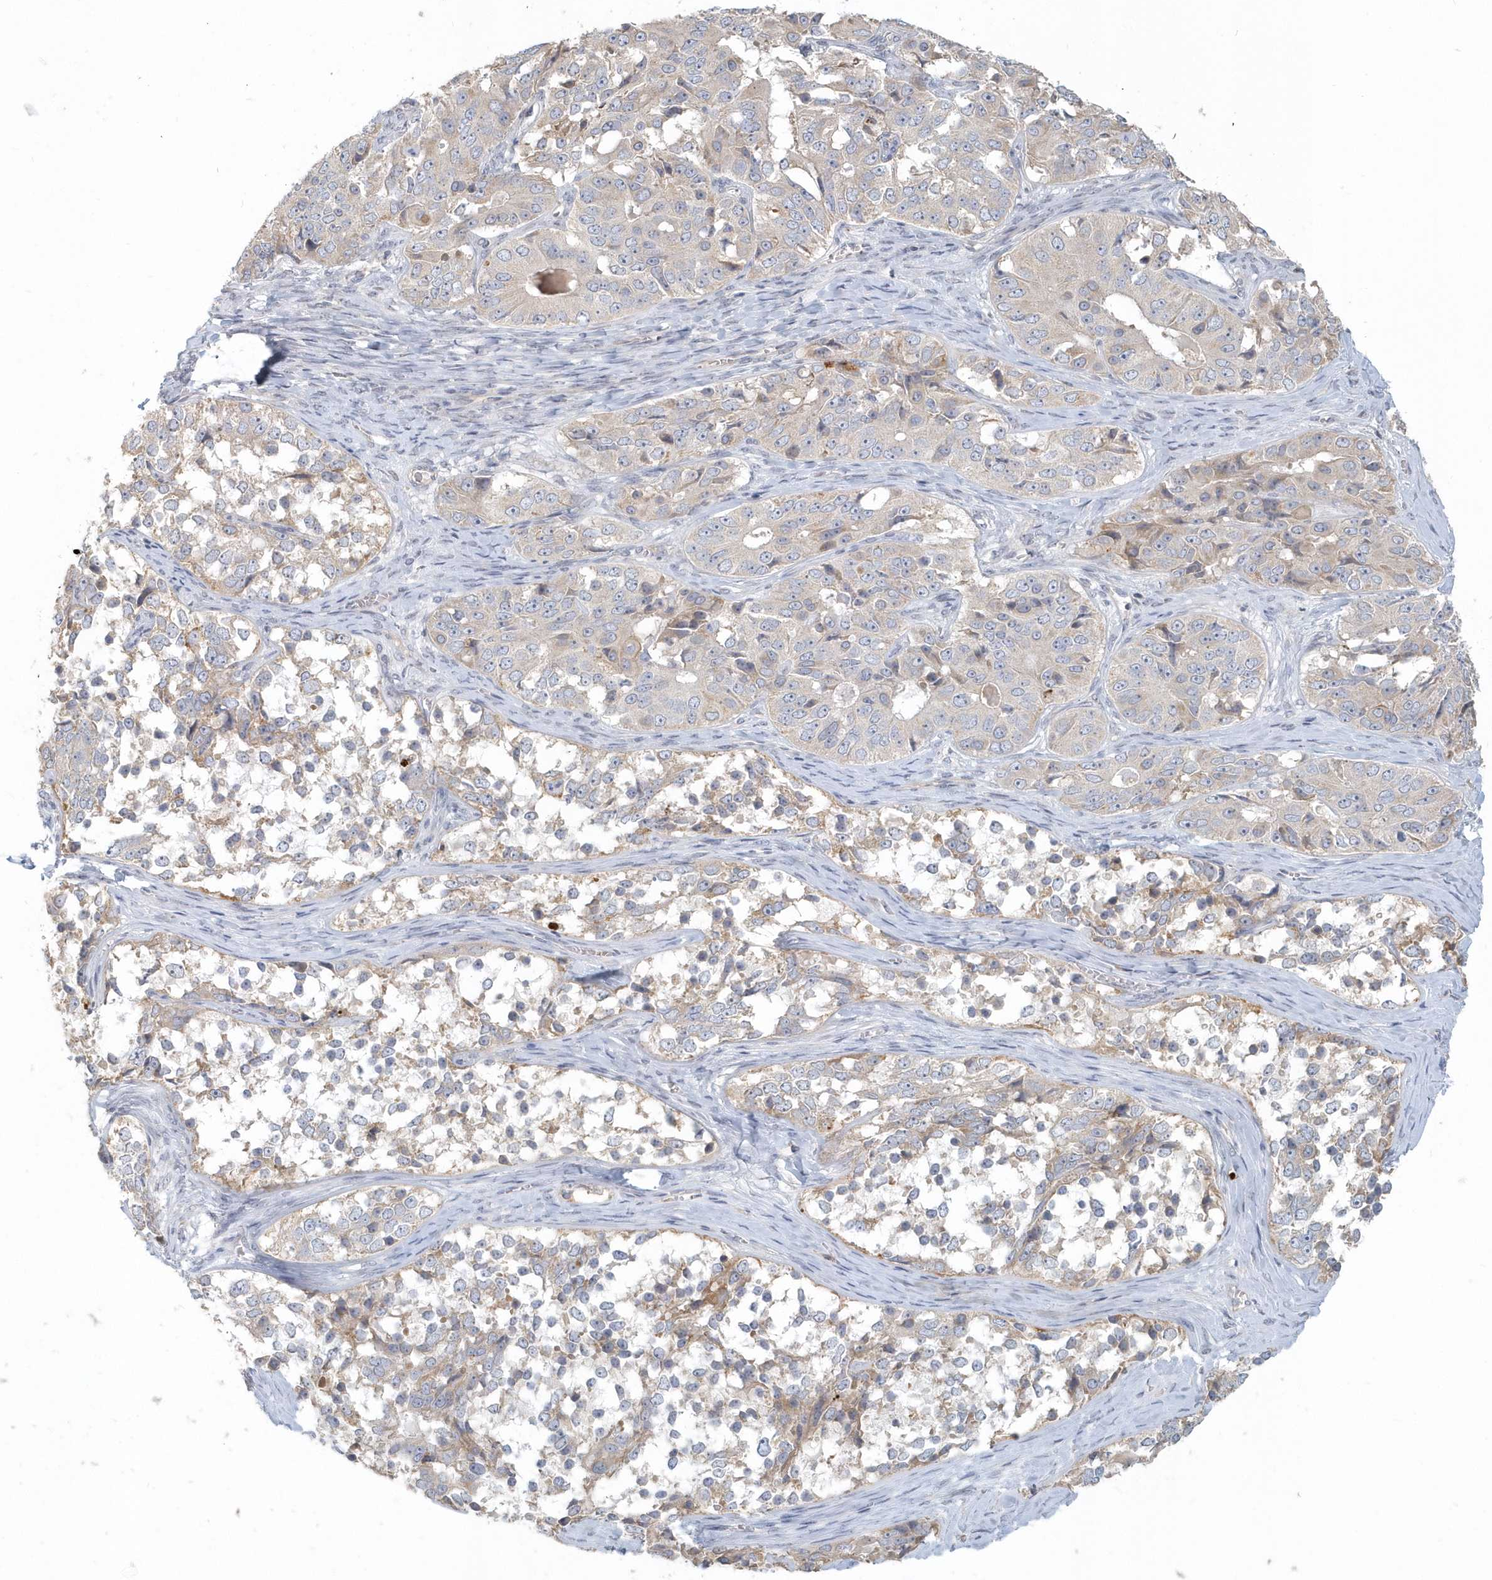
{"staining": {"intensity": "weak", "quantity": "25%-75%", "location": "cytoplasmic/membranous"}, "tissue": "ovarian cancer", "cell_type": "Tumor cells", "image_type": "cancer", "snomed": [{"axis": "morphology", "description": "Carcinoma, endometroid"}, {"axis": "topography", "description": "Ovary"}], "caption": "Tumor cells show low levels of weak cytoplasmic/membranous expression in about 25%-75% of cells in endometroid carcinoma (ovarian).", "gene": "NAPB", "patient": {"sex": "female", "age": 51}}